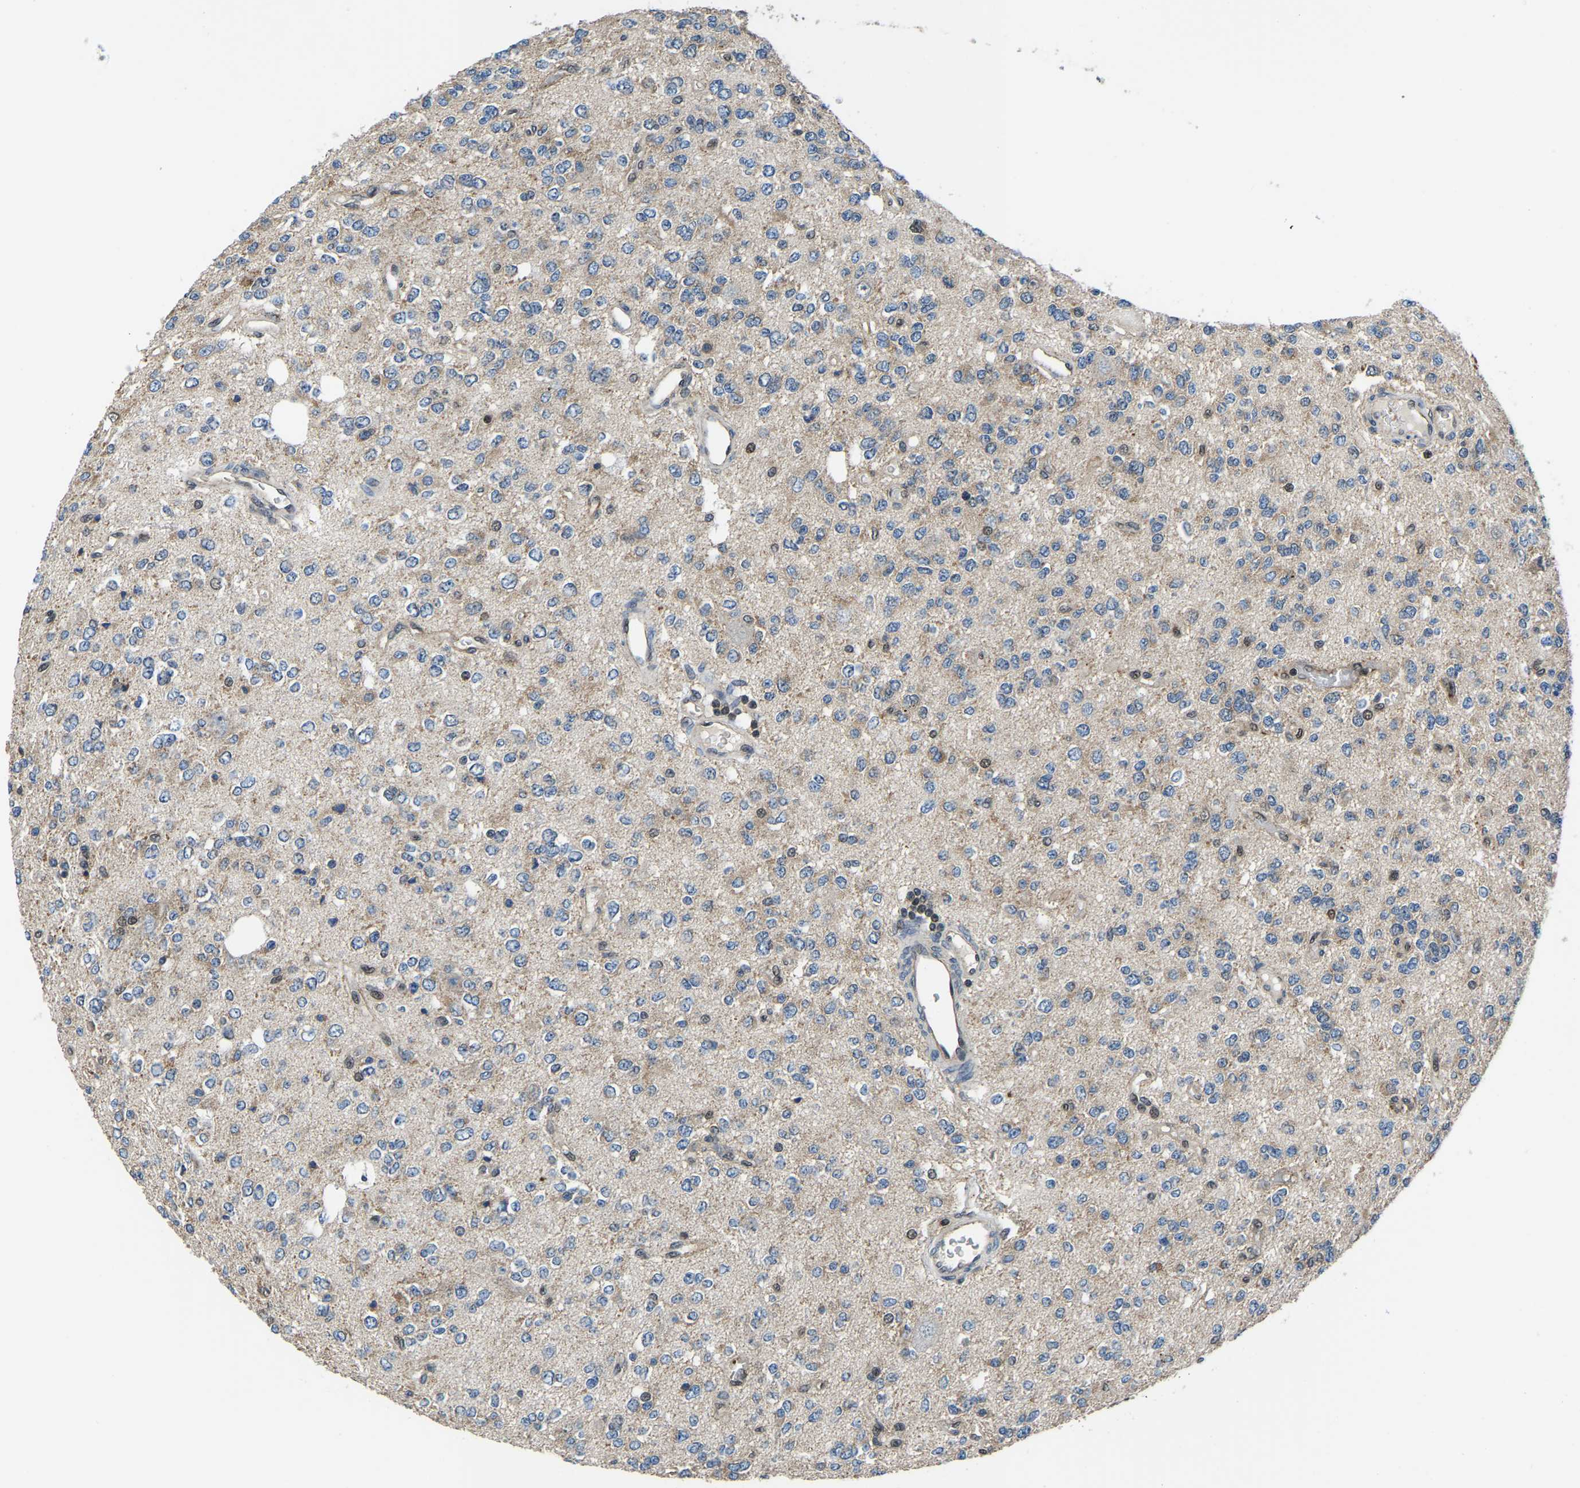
{"staining": {"intensity": "weak", "quantity": "25%-75%", "location": "cytoplasmic/membranous,nuclear"}, "tissue": "glioma", "cell_type": "Tumor cells", "image_type": "cancer", "snomed": [{"axis": "morphology", "description": "Glioma, malignant, Low grade"}, {"axis": "topography", "description": "Brain"}], "caption": "Human malignant low-grade glioma stained with a protein marker shows weak staining in tumor cells.", "gene": "DFFA", "patient": {"sex": "male", "age": 38}}